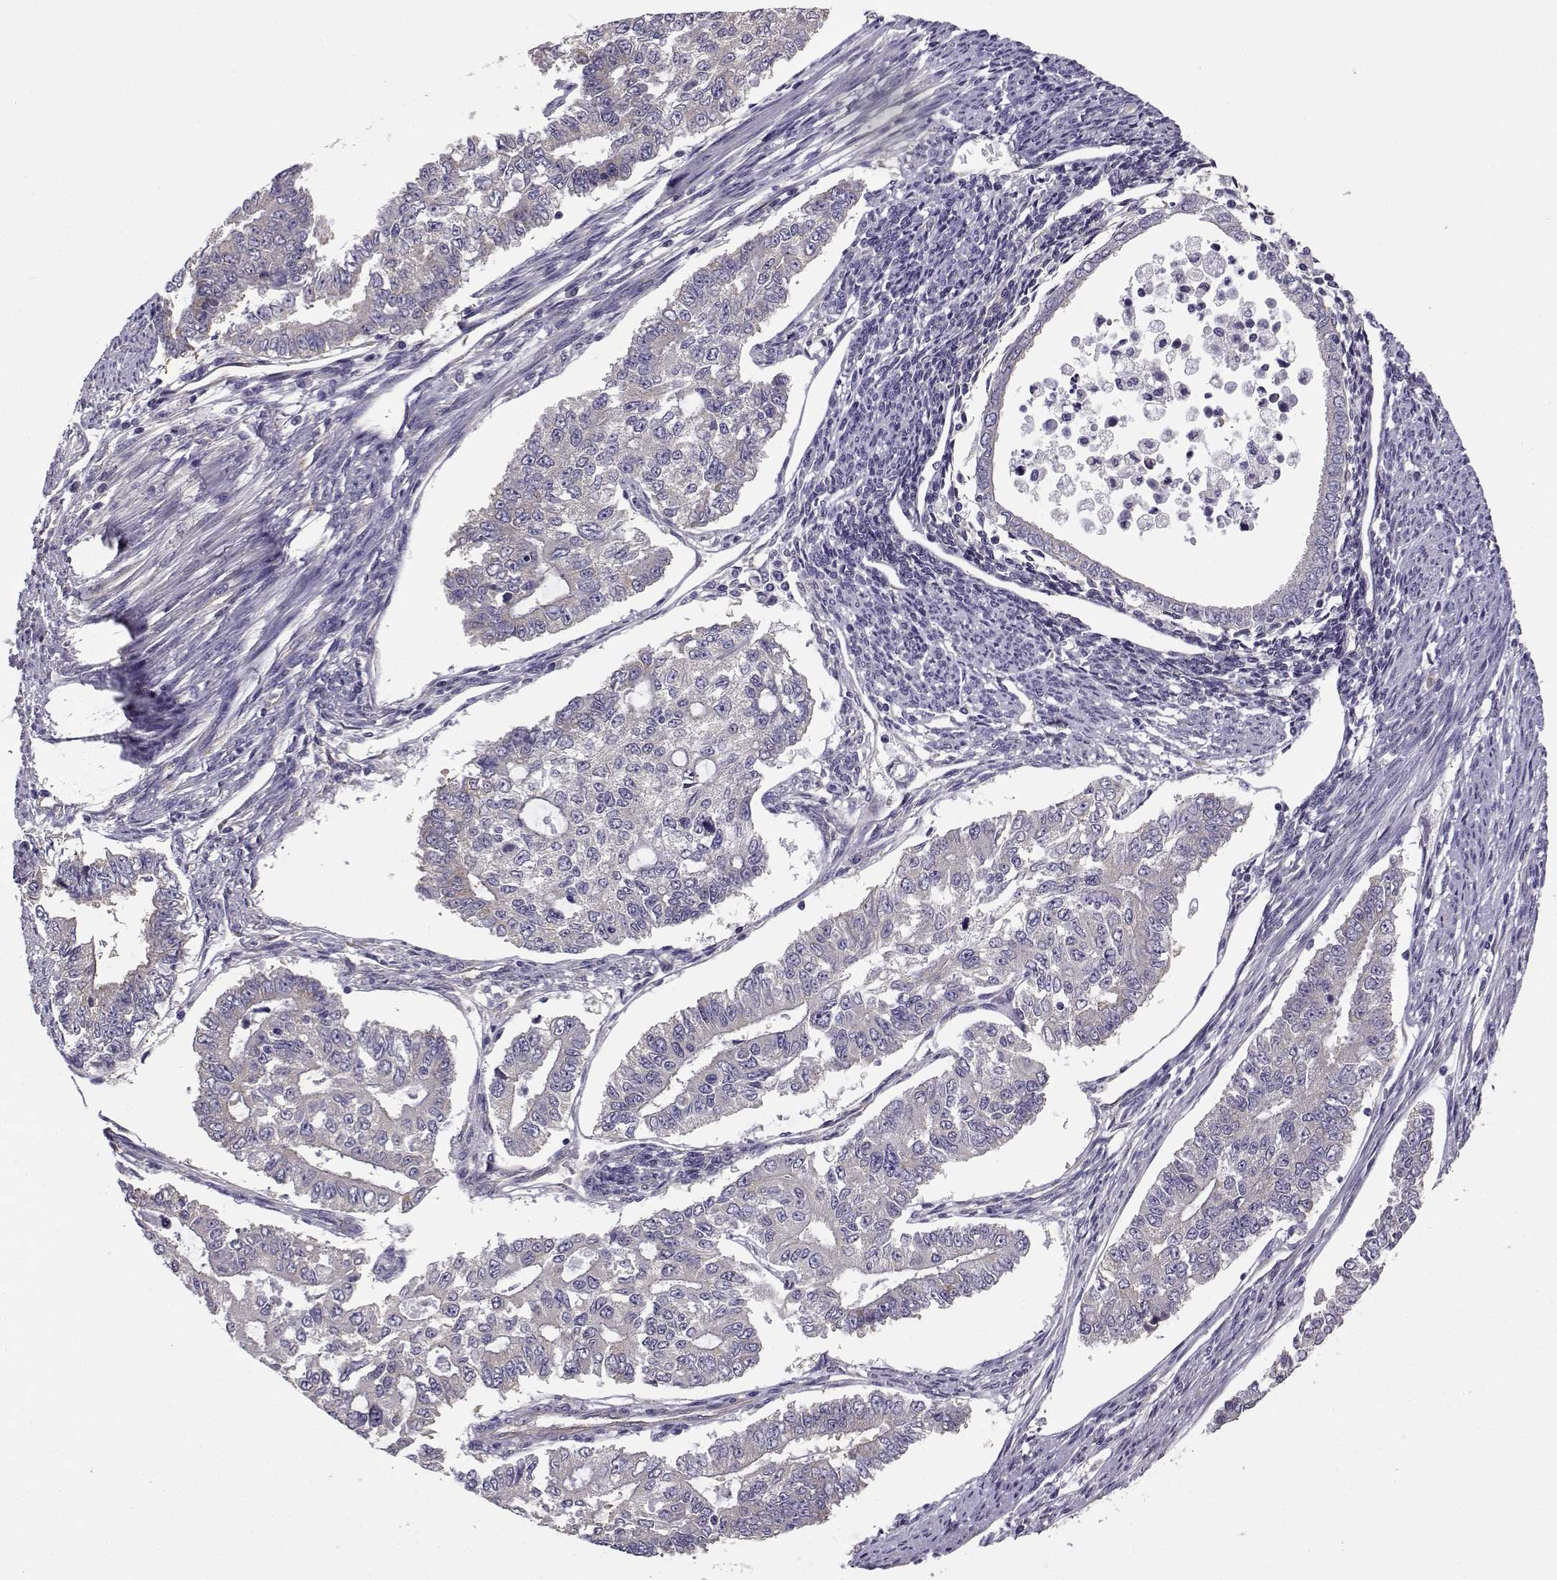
{"staining": {"intensity": "negative", "quantity": "none", "location": "none"}, "tissue": "endometrial cancer", "cell_type": "Tumor cells", "image_type": "cancer", "snomed": [{"axis": "morphology", "description": "Adenocarcinoma, NOS"}, {"axis": "topography", "description": "Uterus"}], "caption": "Immunohistochemistry (IHC) image of endometrial cancer (adenocarcinoma) stained for a protein (brown), which shows no staining in tumor cells.", "gene": "BEND6", "patient": {"sex": "female", "age": 59}}